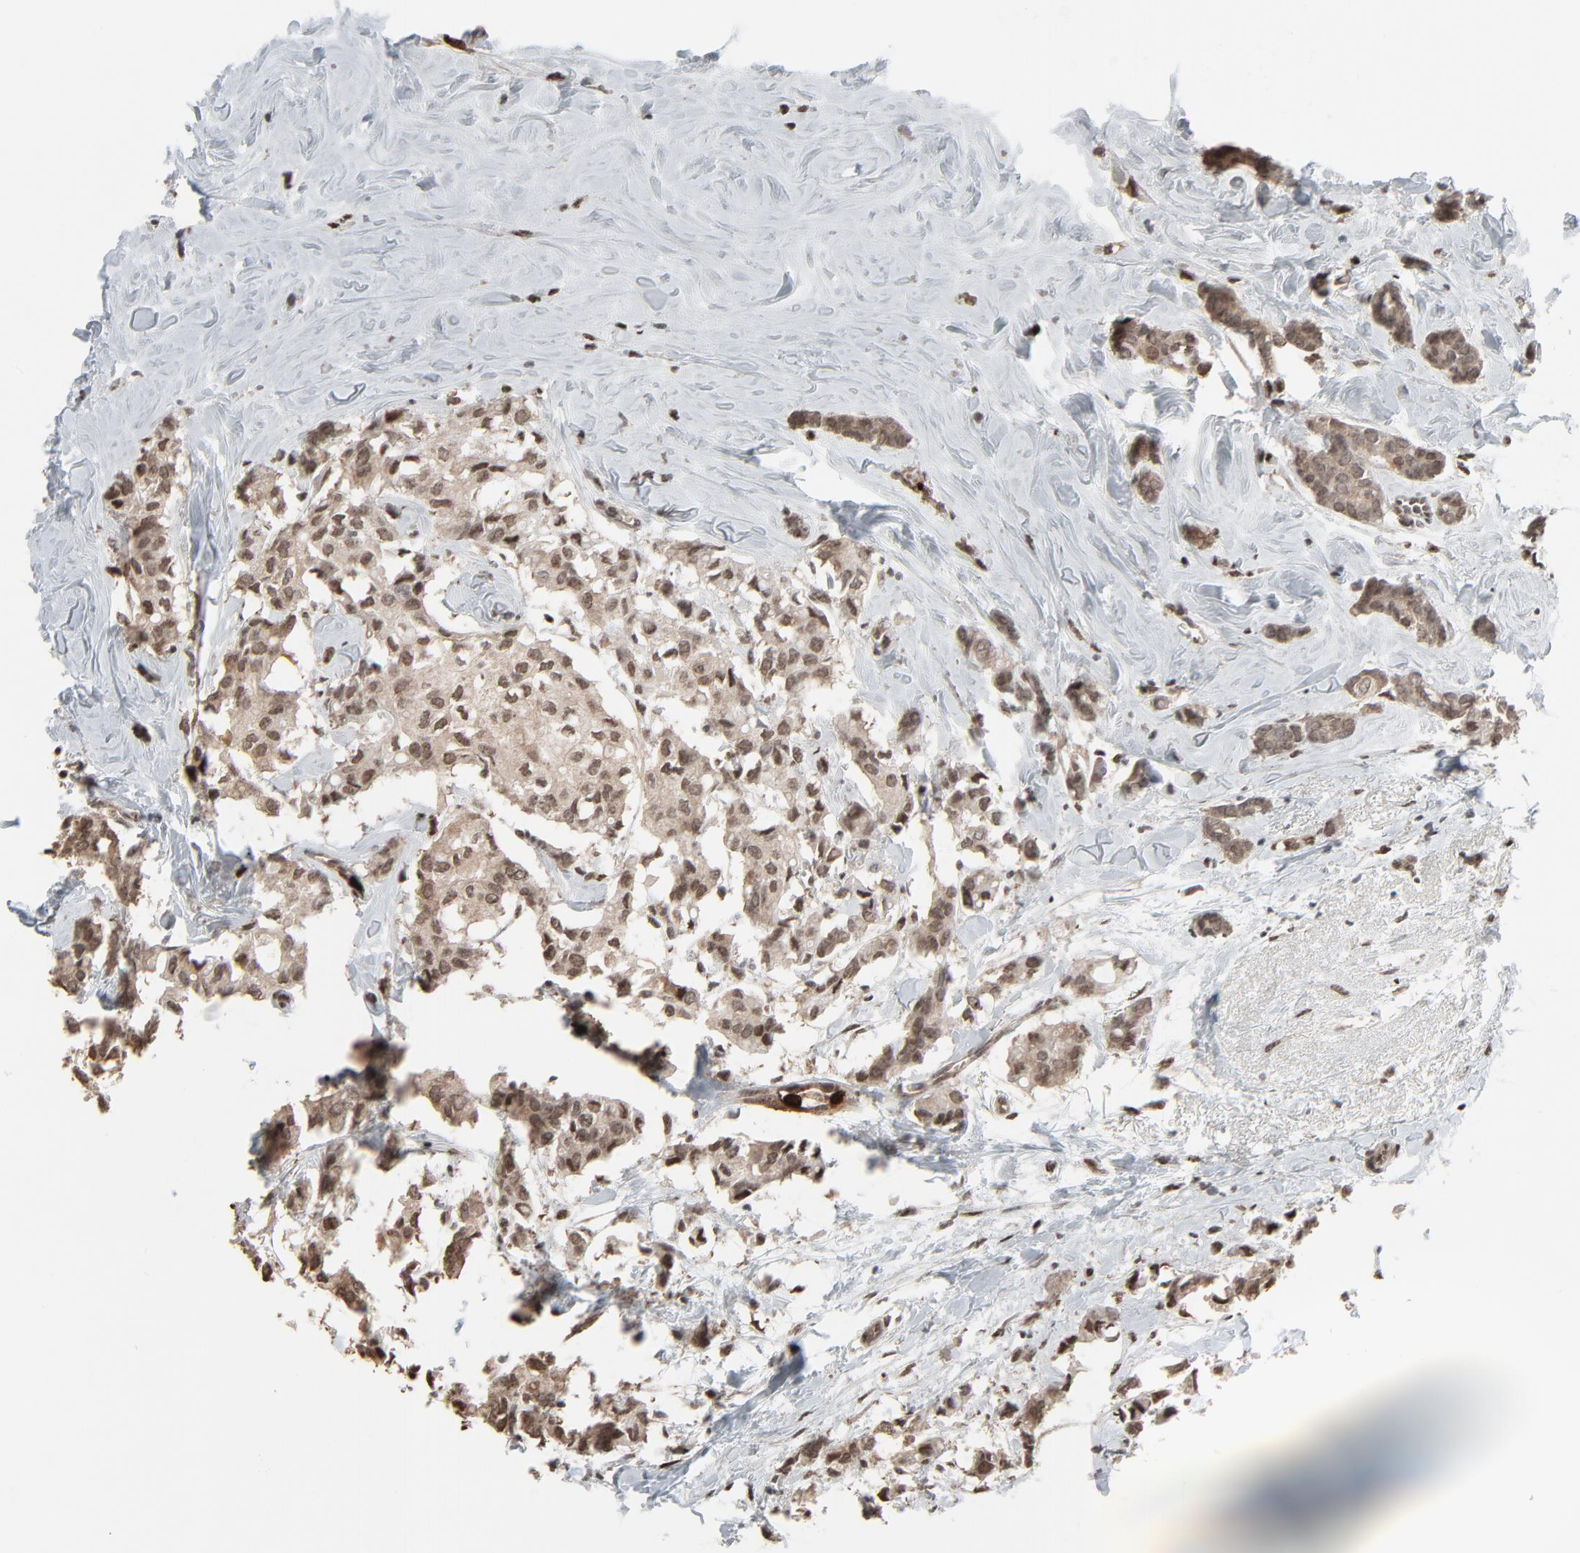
{"staining": {"intensity": "moderate", "quantity": ">75%", "location": "cytoplasmic/membranous,nuclear"}, "tissue": "breast cancer", "cell_type": "Tumor cells", "image_type": "cancer", "snomed": [{"axis": "morphology", "description": "Duct carcinoma"}, {"axis": "topography", "description": "Breast"}], "caption": "Immunohistochemical staining of human breast cancer (invasive ductal carcinoma) demonstrates moderate cytoplasmic/membranous and nuclear protein expression in approximately >75% of tumor cells.", "gene": "MEIS2", "patient": {"sex": "female", "age": 84}}